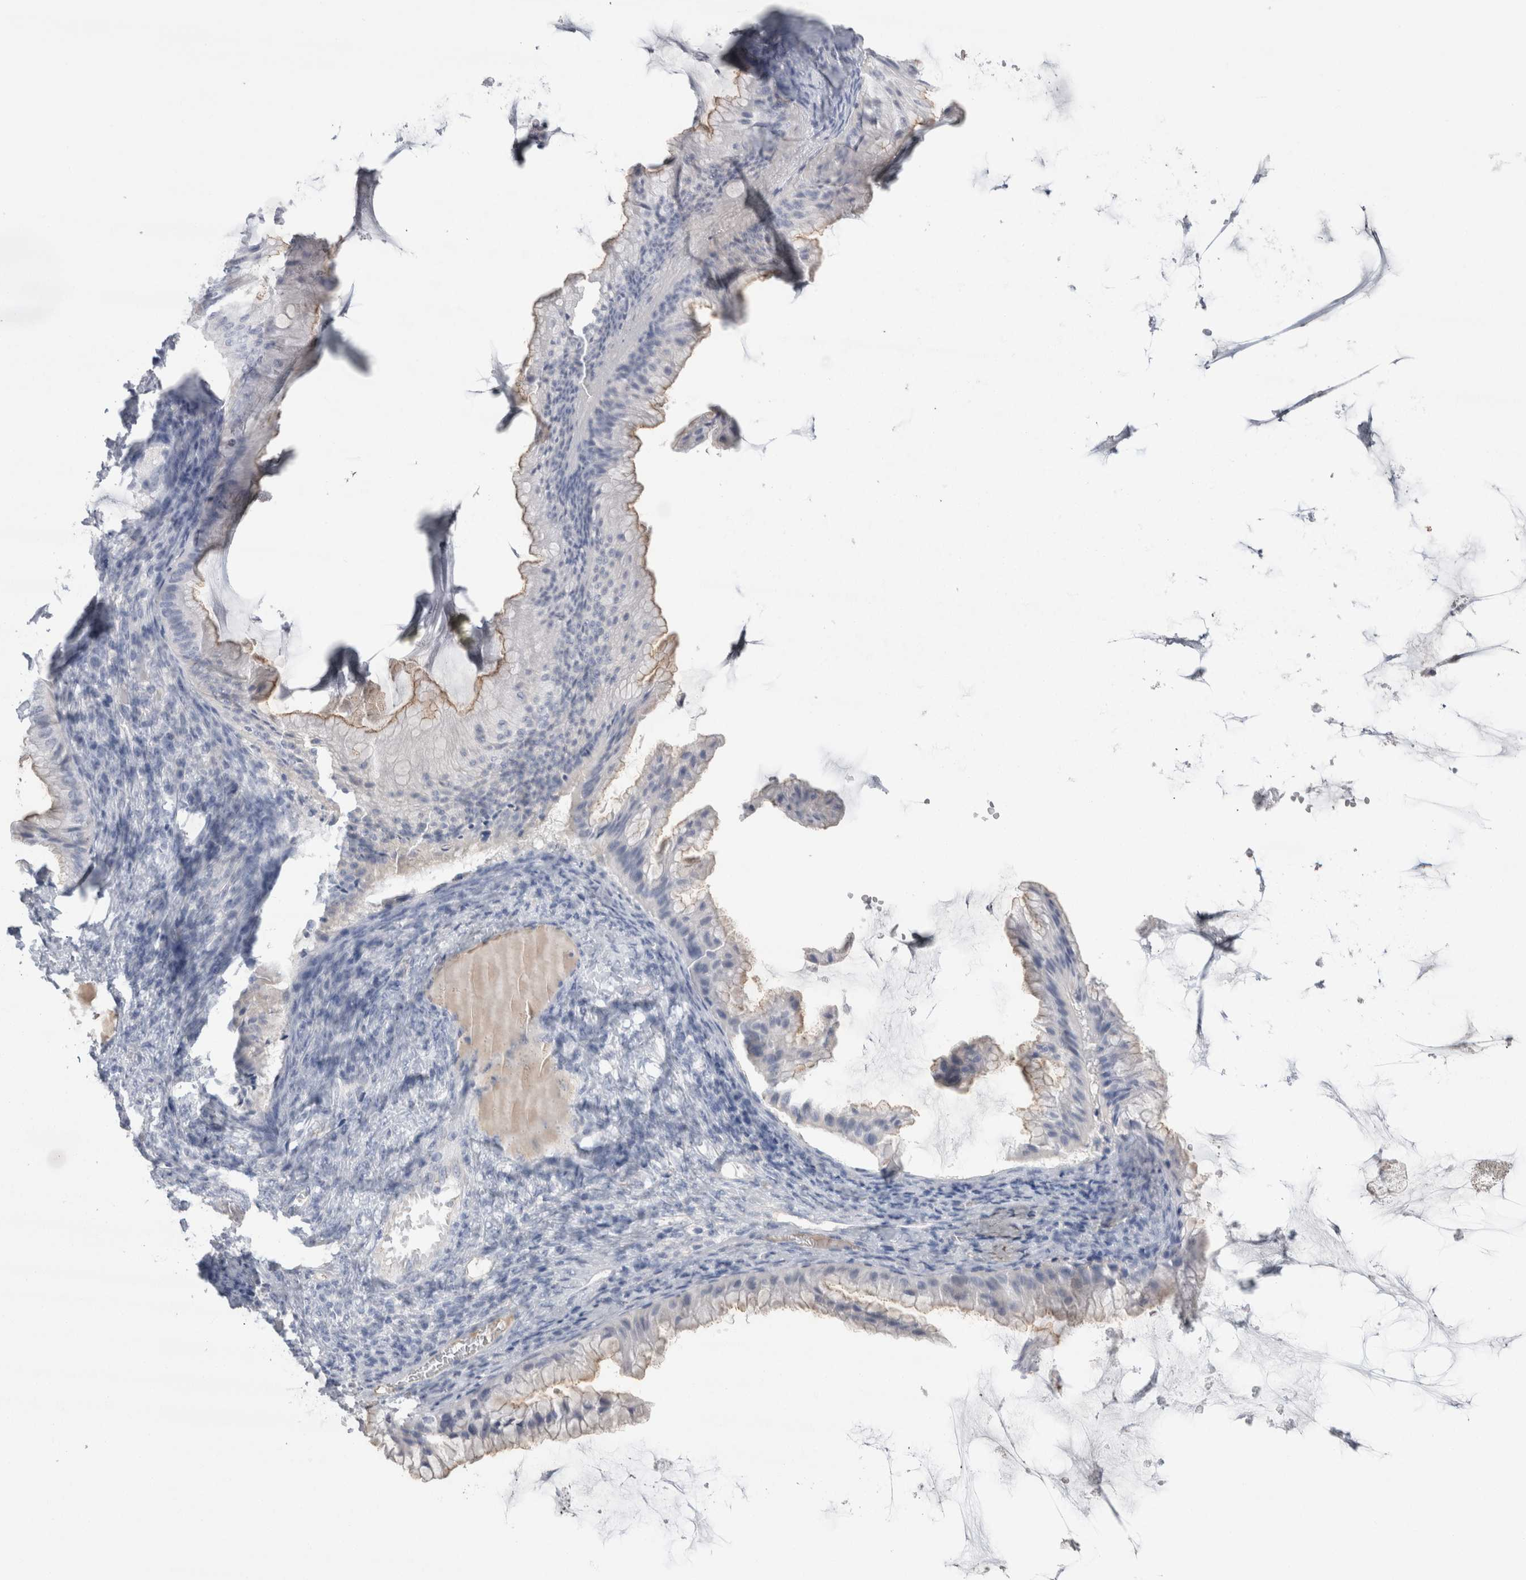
{"staining": {"intensity": "weak", "quantity": "25%-75%", "location": "cytoplasmic/membranous"}, "tissue": "ovarian cancer", "cell_type": "Tumor cells", "image_type": "cancer", "snomed": [{"axis": "morphology", "description": "Cystadenocarcinoma, mucinous, NOS"}, {"axis": "topography", "description": "Ovary"}], "caption": "Ovarian cancer stained with DAB (3,3'-diaminobenzidine) immunohistochemistry (IHC) shows low levels of weak cytoplasmic/membranous positivity in about 25%-75% of tumor cells.", "gene": "REG1A", "patient": {"sex": "female", "age": 61}}